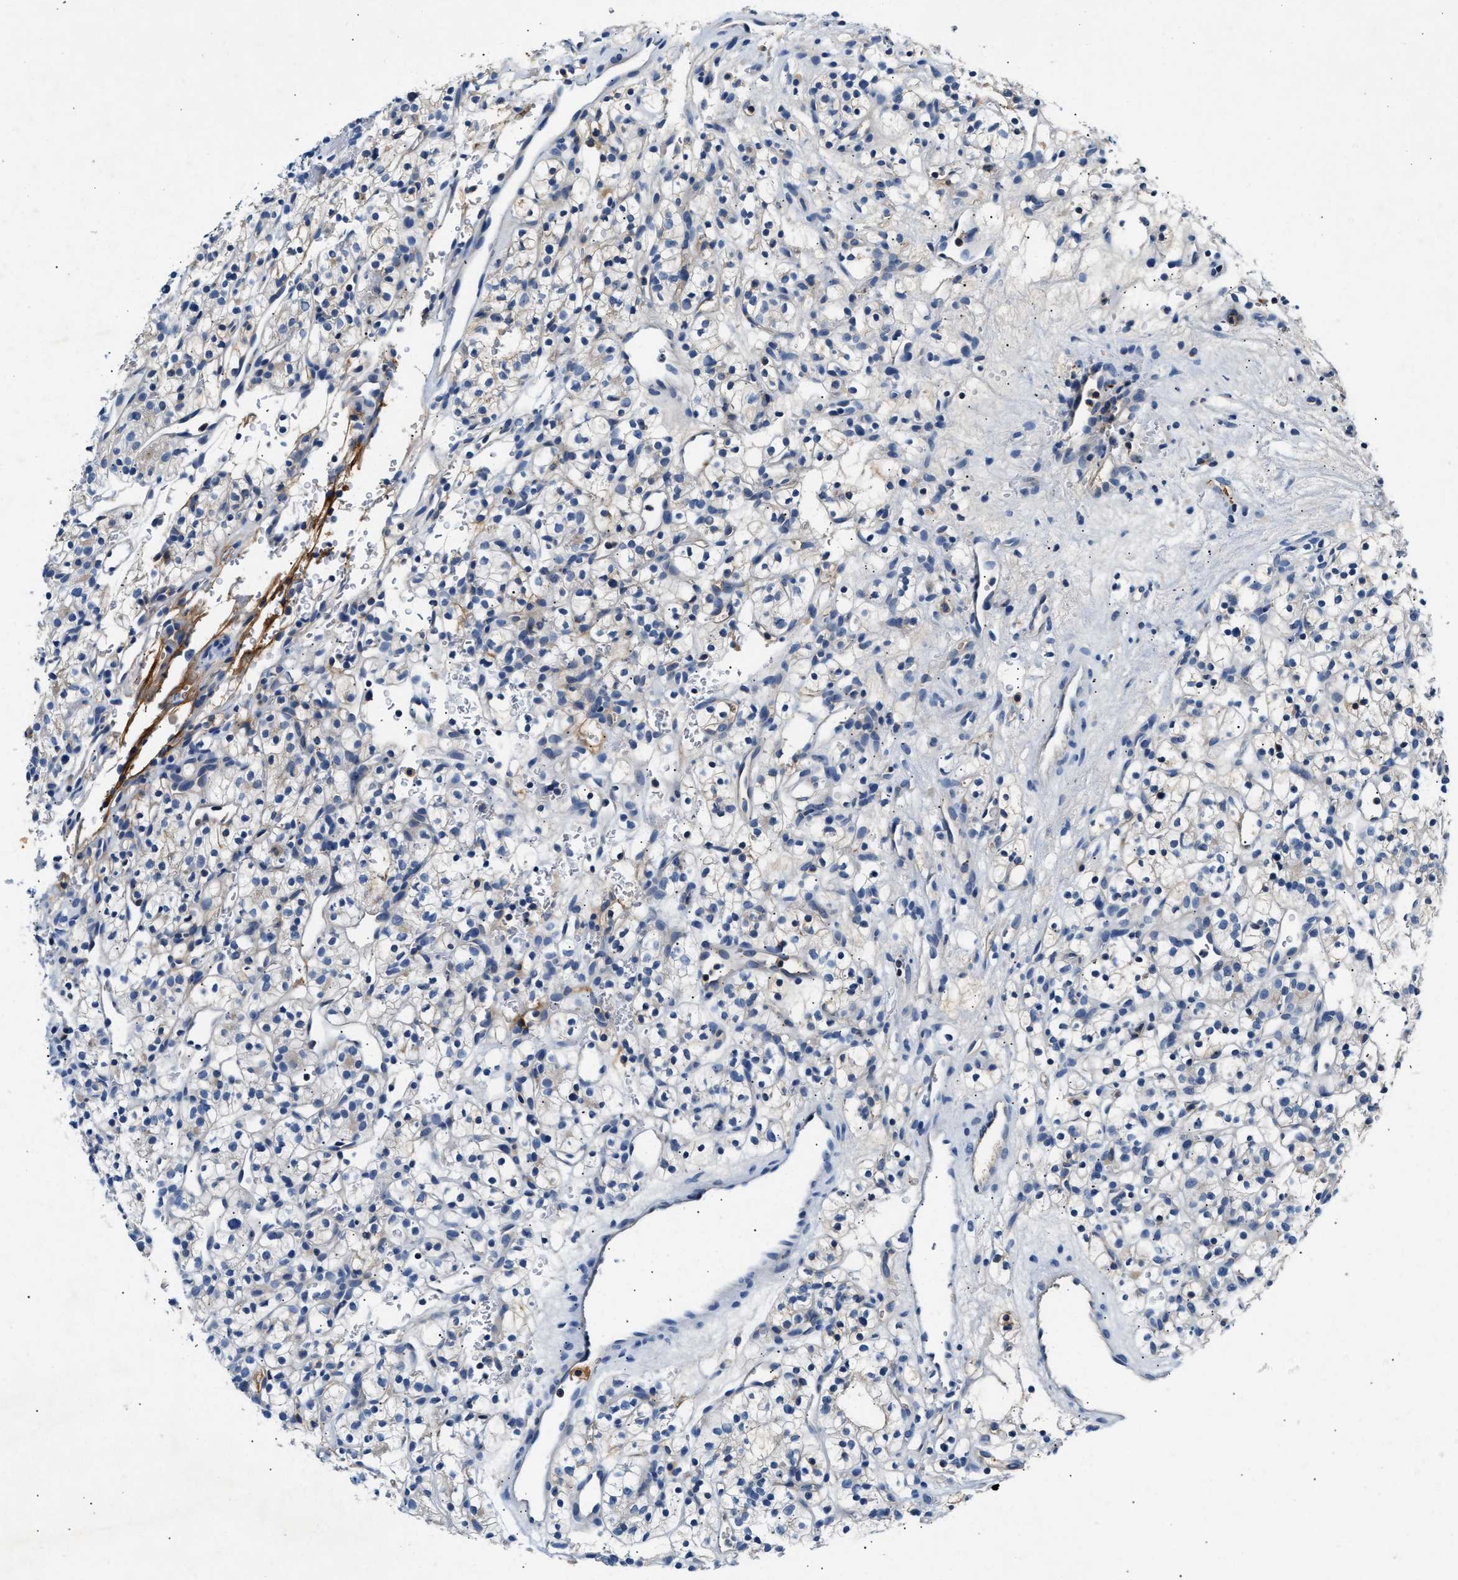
{"staining": {"intensity": "negative", "quantity": "none", "location": "none"}, "tissue": "renal cancer", "cell_type": "Tumor cells", "image_type": "cancer", "snomed": [{"axis": "morphology", "description": "Adenocarcinoma, NOS"}, {"axis": "topography", "description": "Kidney"}], "caption": "The IHC histopathology image has no significant staining in tumor cells of renal cancer (adenocarcinoma) tissue.", "gene": "TUT7", "patient": {"sex": "female", "age": 57}}